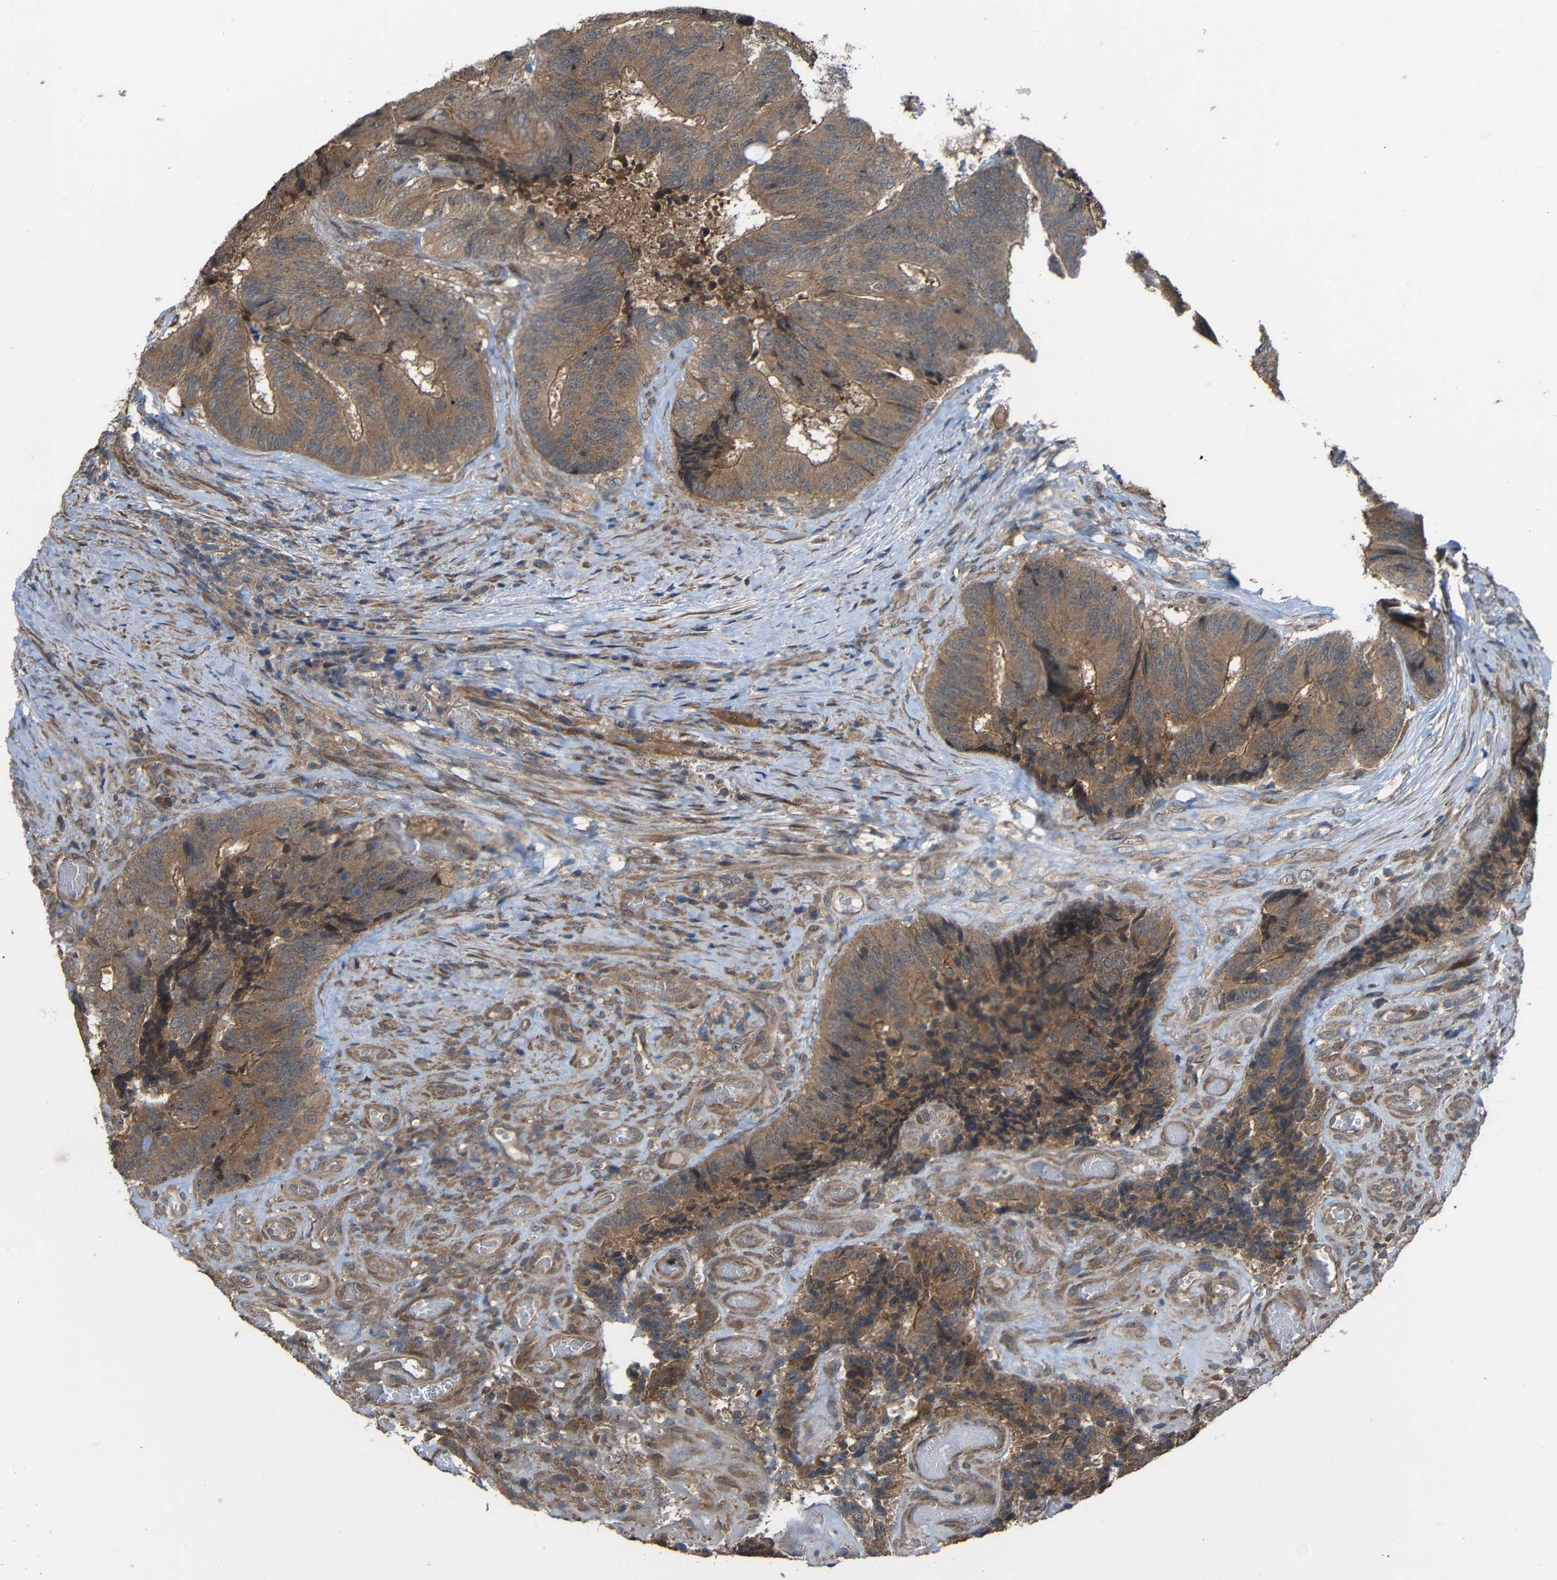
{"staining": {"intensity": "moderate", "quantity": ">75%", "location": "cytoplasmic/membranous"}, "tissue": "colorectal cancer", "cell_type": "Tumor cells", "image_type": "cancer", "snomed": [{"axis": "morphology", "description": "Adenocarcinoma, NOS"}, {"axis": "topography", "description": "Rectum"}], "caption": "Colorectal cancer stained with DAB (3,3'-diaminobenzidine) immunohistochemistry shows medium levels of moderate cytoplasmic/membranous positivity in about >75% of tumor cells.", "gene": "CHST9", "patient": {"sex": "male", "age": 72}}